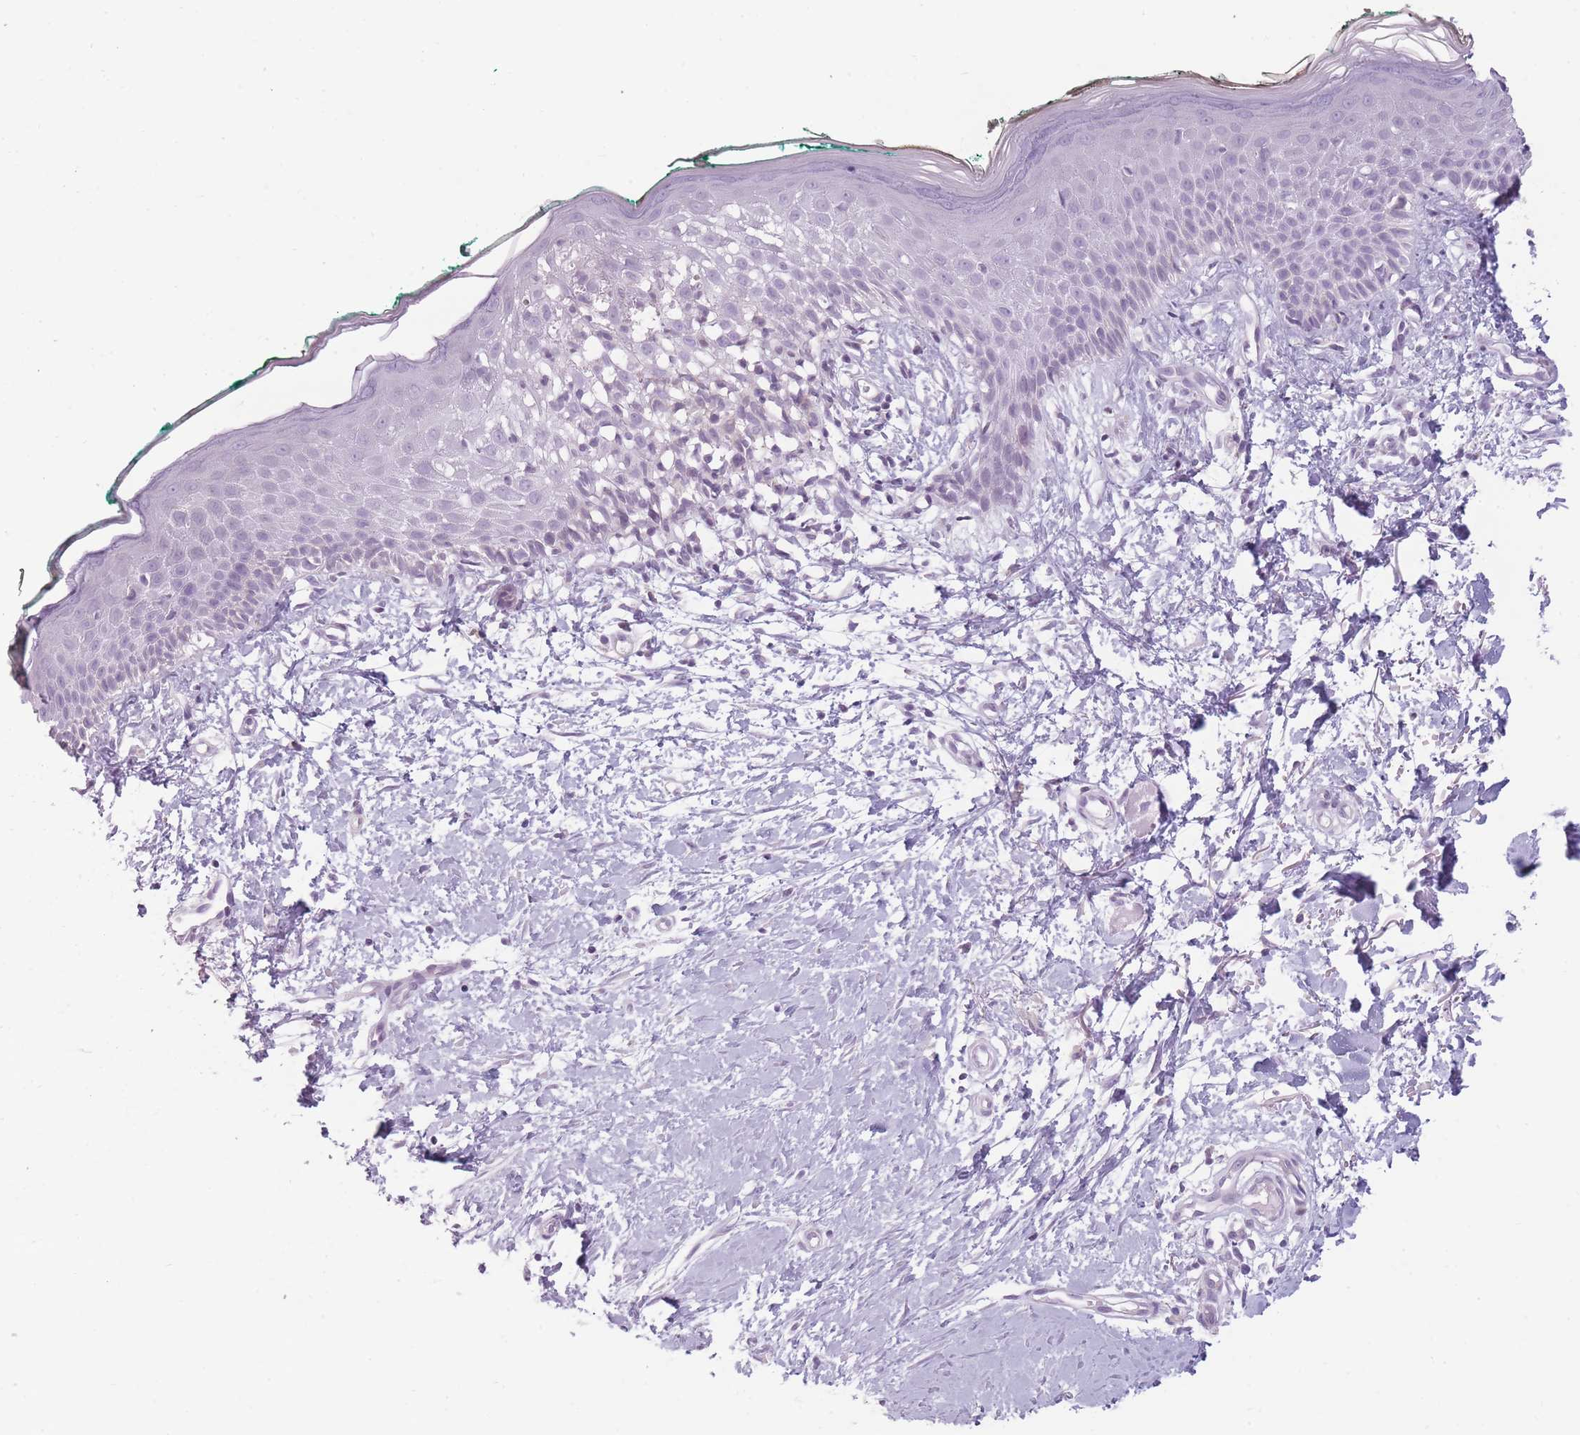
{"staining": {"intensity": "negative", "quantity": "none", "location": "none"}, "tissue": "skin", "cell_type": "Fibroblasts", "image_type": "normal", "snomed": [{"axis": "morphology", "description": "Normal tissue, NOS"}, {"axis": "morphology", "description": "Malignant melanoma, NOS"}, {"axis": "topography", "description": "Skin"}], "caption": "The immunohistochemistry (IHC) photomicrograph has no significant staining in fibroblasts of skin.", "gene": "GGT1", "patient": {"sex": "male", "age": 62}}